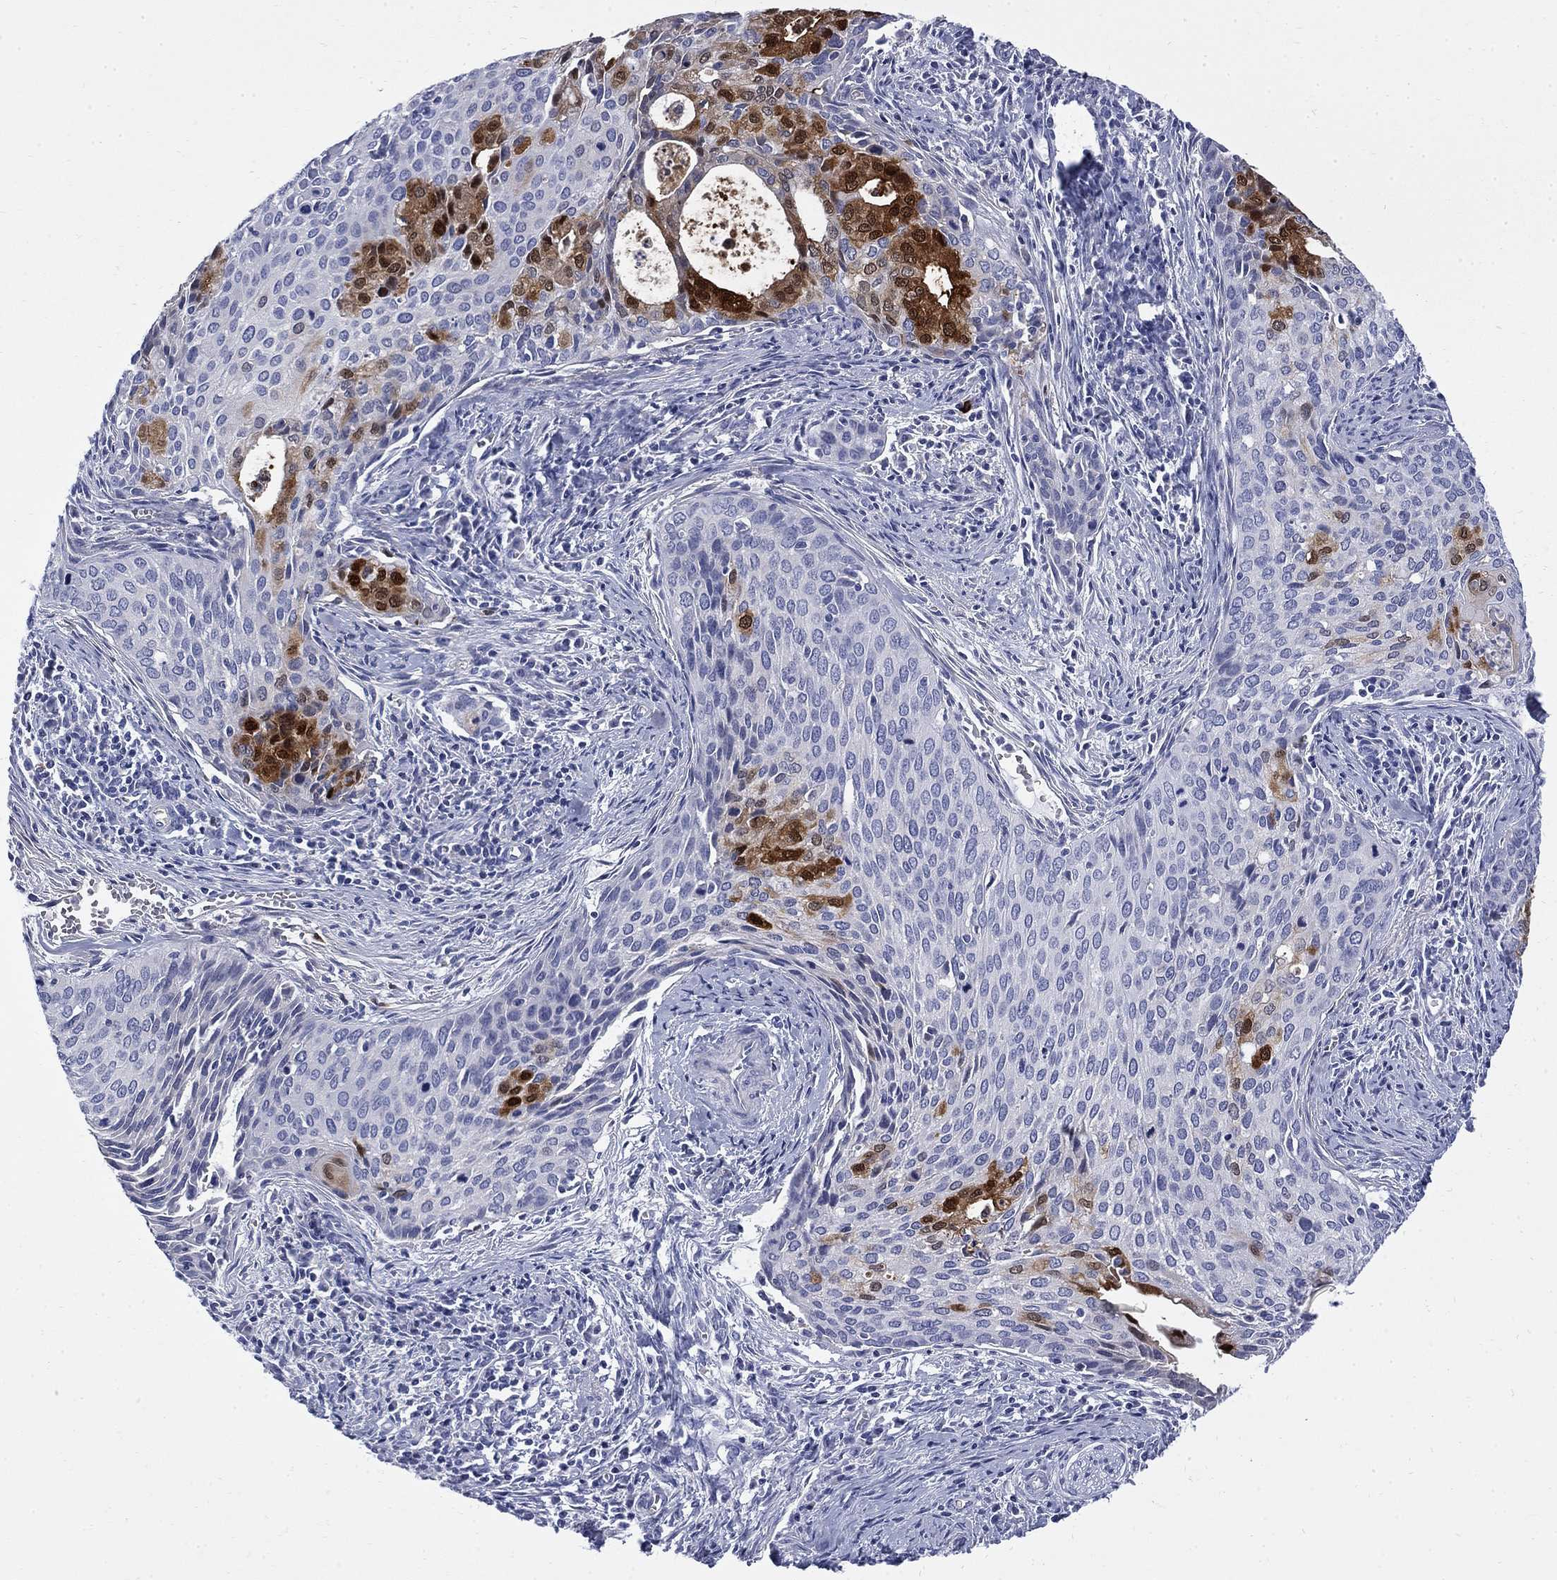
{"staining": {"intensity": "strong", "quantity": "<25%", "location": "cytoplasmic/membranous,nuclear"}, "tissue": "cervical cancer", "cell_type": "Tumor cells", "image_type": "cancer", "snomed": [{"axis": "morphology", "description": "Squamous cell carcinoma, NOS"}, {"axis": "topography", "description": "Cervix"}], "caption": "Brown immunohistochemical staining in squamous cell carcinoma (cervical) displays strong cytoplasmic/membranous and nuclear positivity in approximately <25% of tumor cells.", "gene": "SERPINB2", "patient": {"sex": "female", "age": 29}}